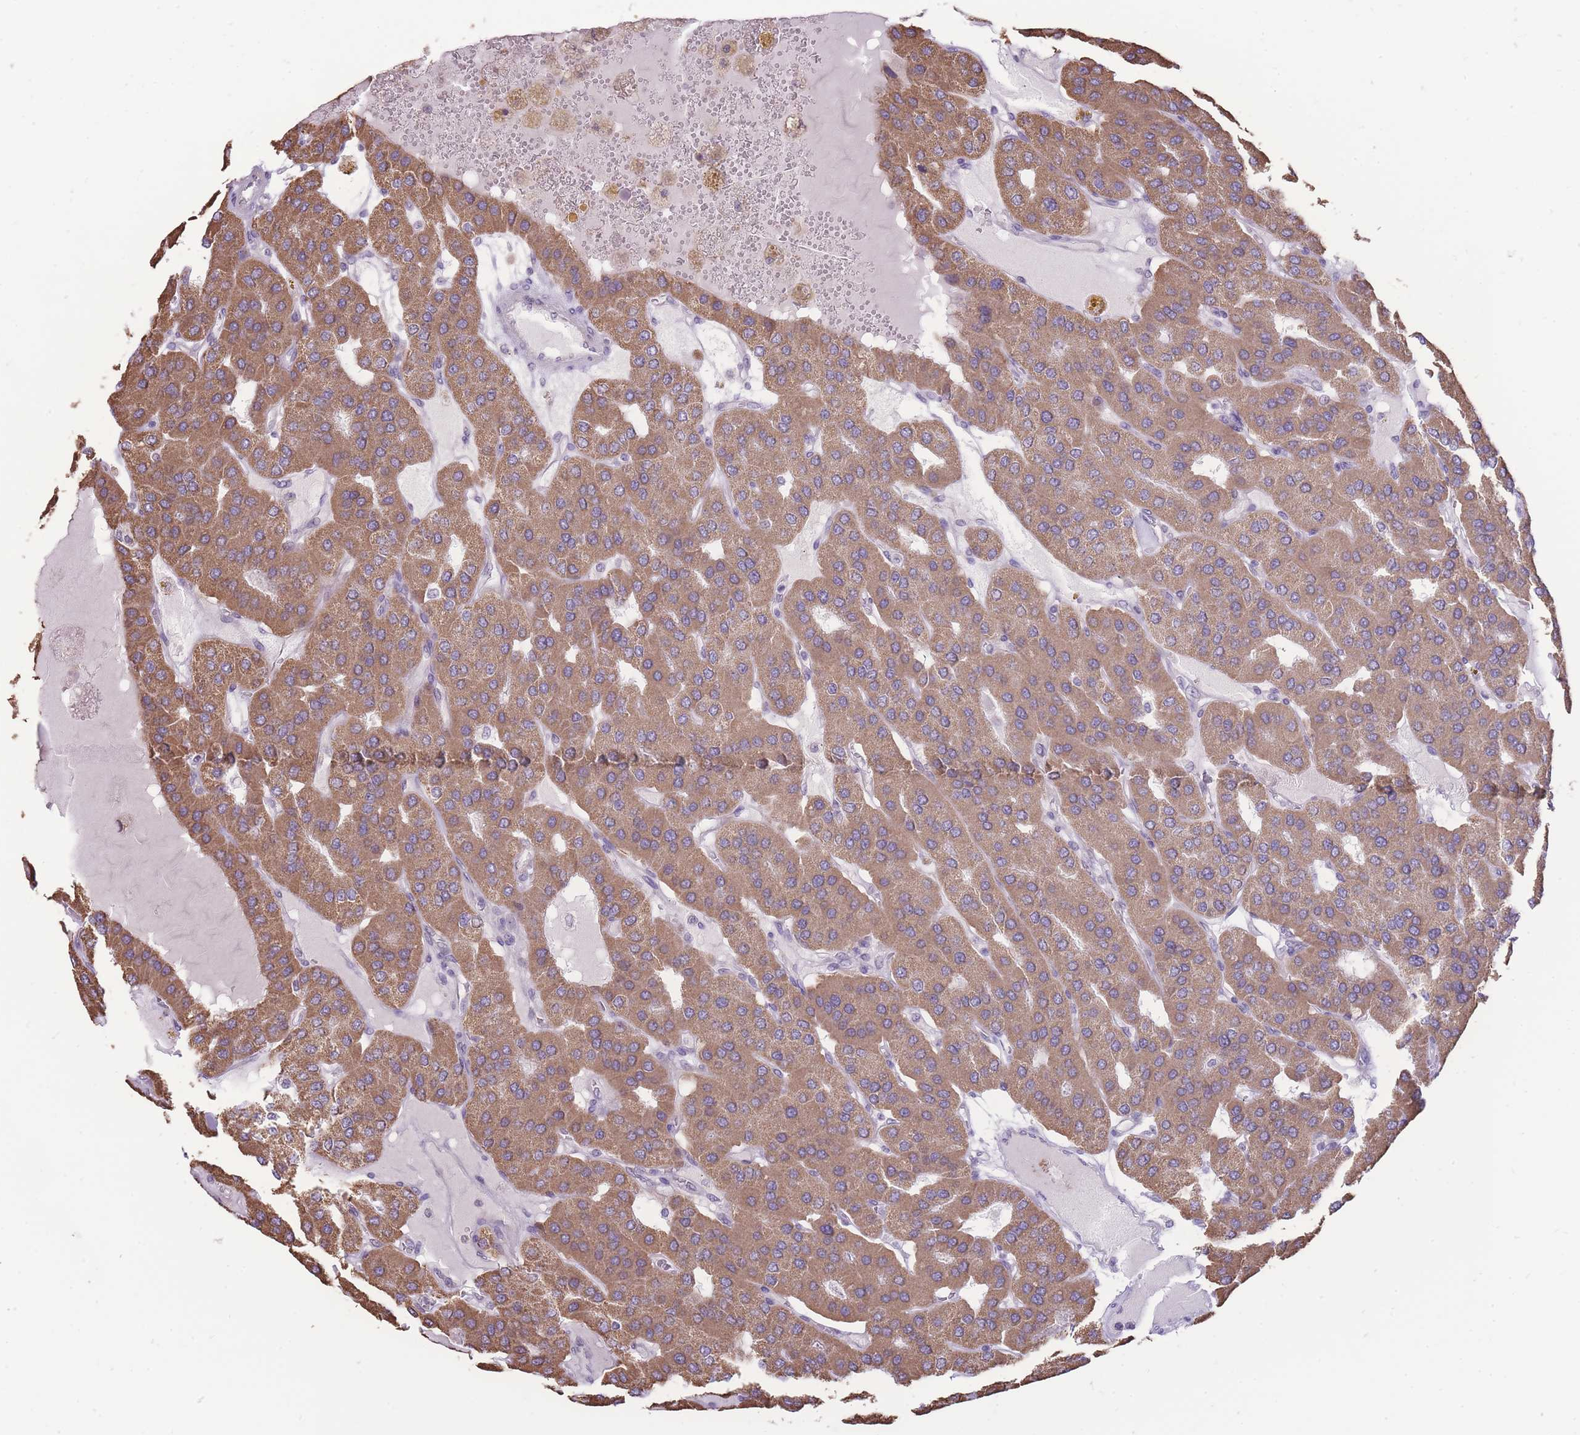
{"staining": {"intensity": "moderate", "quantity": ">75%", "location": "cytoplasmic/membranous"}, "tissue": "parathyroid gland", "cell_type": "Glandular cells", "image_type": "normal", "snomed": [{"axis": "morphology", "description": "Normal tissue, NOS"}, {"axis": "morphology", "description": "Adenoma, NOS"}, {"axis": "topography", "description": "Parathyroid gland"}], "caption": "Brown immunohistochemical staining in normal human parathyroid gland reveals moderate cytoplasmic/membranous staining in about >75% of glandular cells. Nuclei are stained in blue.", "gene": "NELL1", "patient": {"sex": "female", "age": 86}}